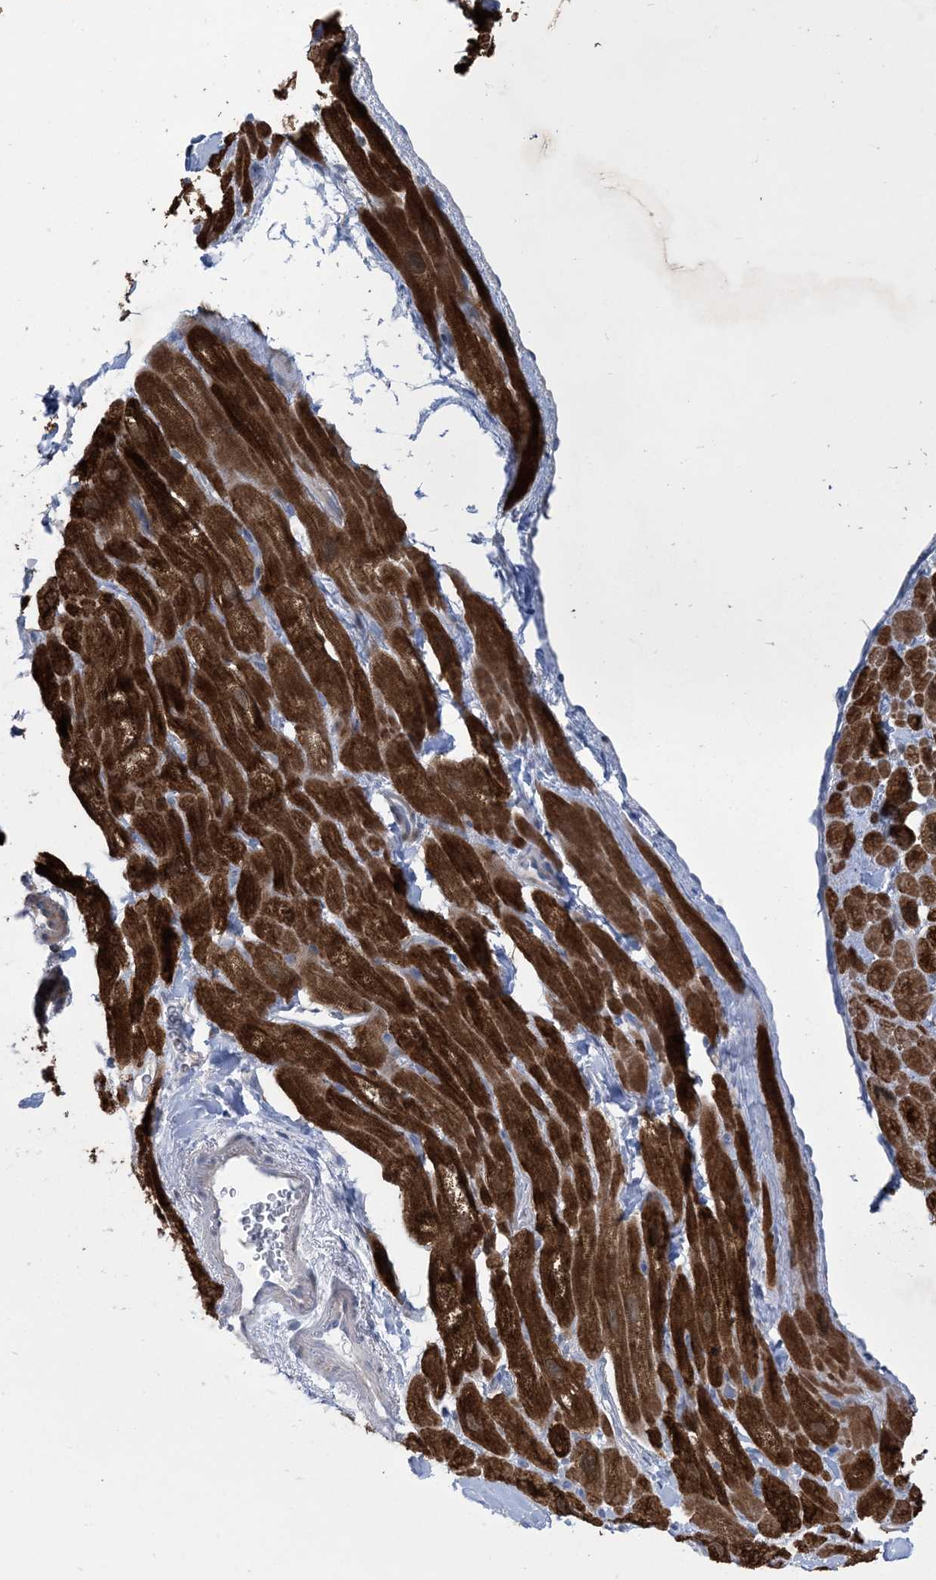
{"staining": {"intensity": "strong", "quantity": ">75%", "location": "cytoplasmic/membranous"}, "tissue": "heart muscle", "cell_type": "Cardiomyocytes", "image_type": "normal", "snomed": [{"axis": "morphology", "description": "Normal tissue, NOS"}, {"axis": "topography", "description": "Heart"}], "caption": "An IHC image of normal tissue is shown. Protein staining in brown labels strong cytoplasmic/membranous positivity in heart muscle within cardiomyocytes.", "gene": "ZC3H12A", "patient": {"sex": "male", "age": 49}}